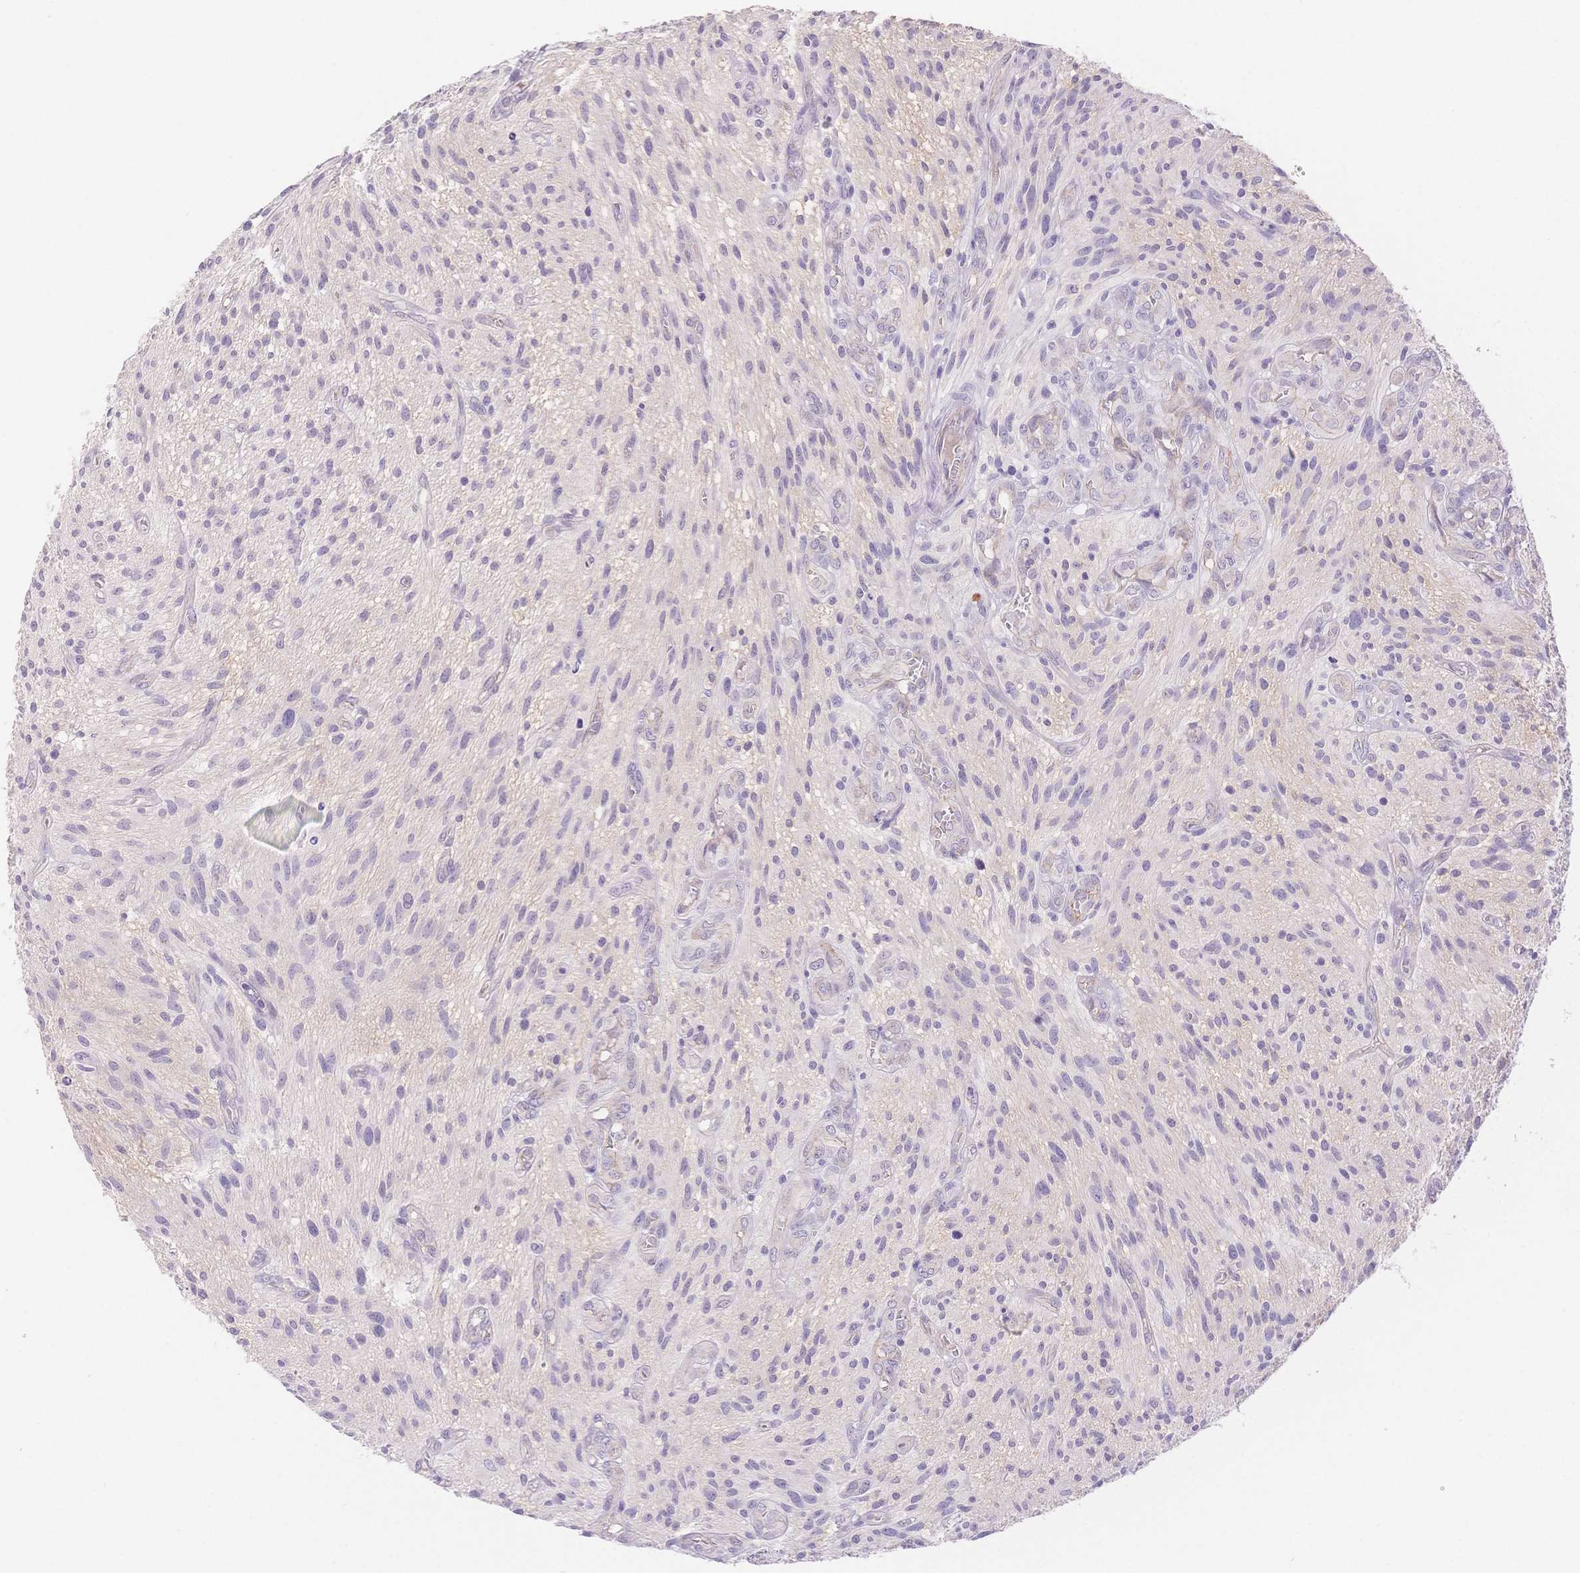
{"staining": {"intensity": "negative", "quantity": "none", "location": "none"}, "tissue": "glioma", "cell_type": "Tumor cells", "image_type": "cancer", "snomed": [{"axis": "morphology", "description": "Glioma, malignant, High grade"}, {"axis": "topography", "description": "Brain"}], "caption": "Tumor cells are negative for protein expression in human glioma.", "gene": "MYOM1", "patient": {"sex": "male", "age": 75}}